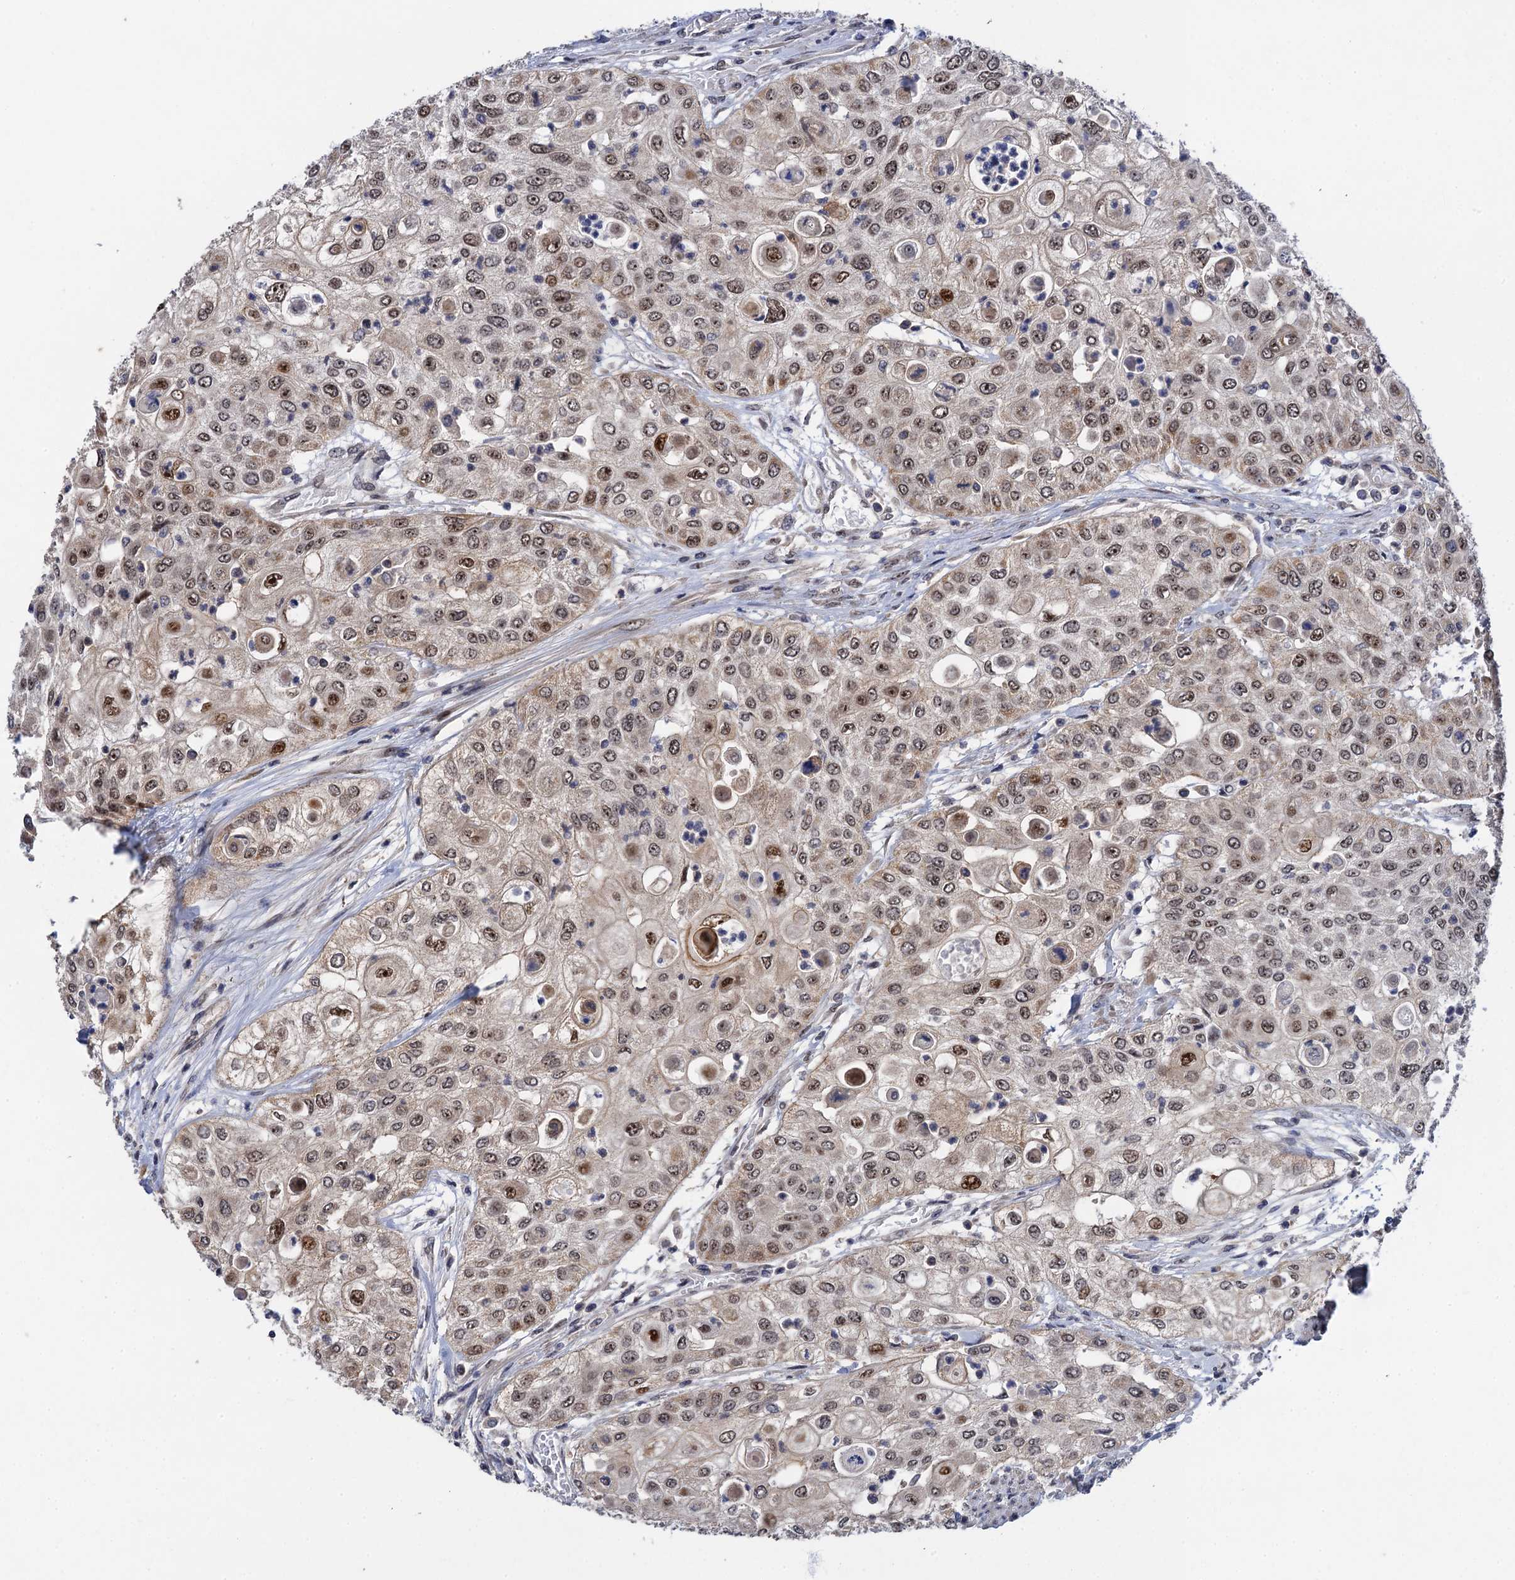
{"staining": {"intensity": "moderate", "quantity": ">75%", "location": "nuclear"}, "tissue": "urothelial cancer", "cell_type": "Tumor cells", "image_type": "cancer", "snomed": [{"axis": "morphology", "description": "Urothelial carcinoma, High grade"}, {"axis": "topography", "description": "Urinary bladder"}], "caption": "Protein expression by immunohistochemistry exhibits moderate nuclear staining in about >75% of tumor cells in urothelial cancer.", "gene": "ZAR1L", "patient": {"sex": "female", "age": 79}}